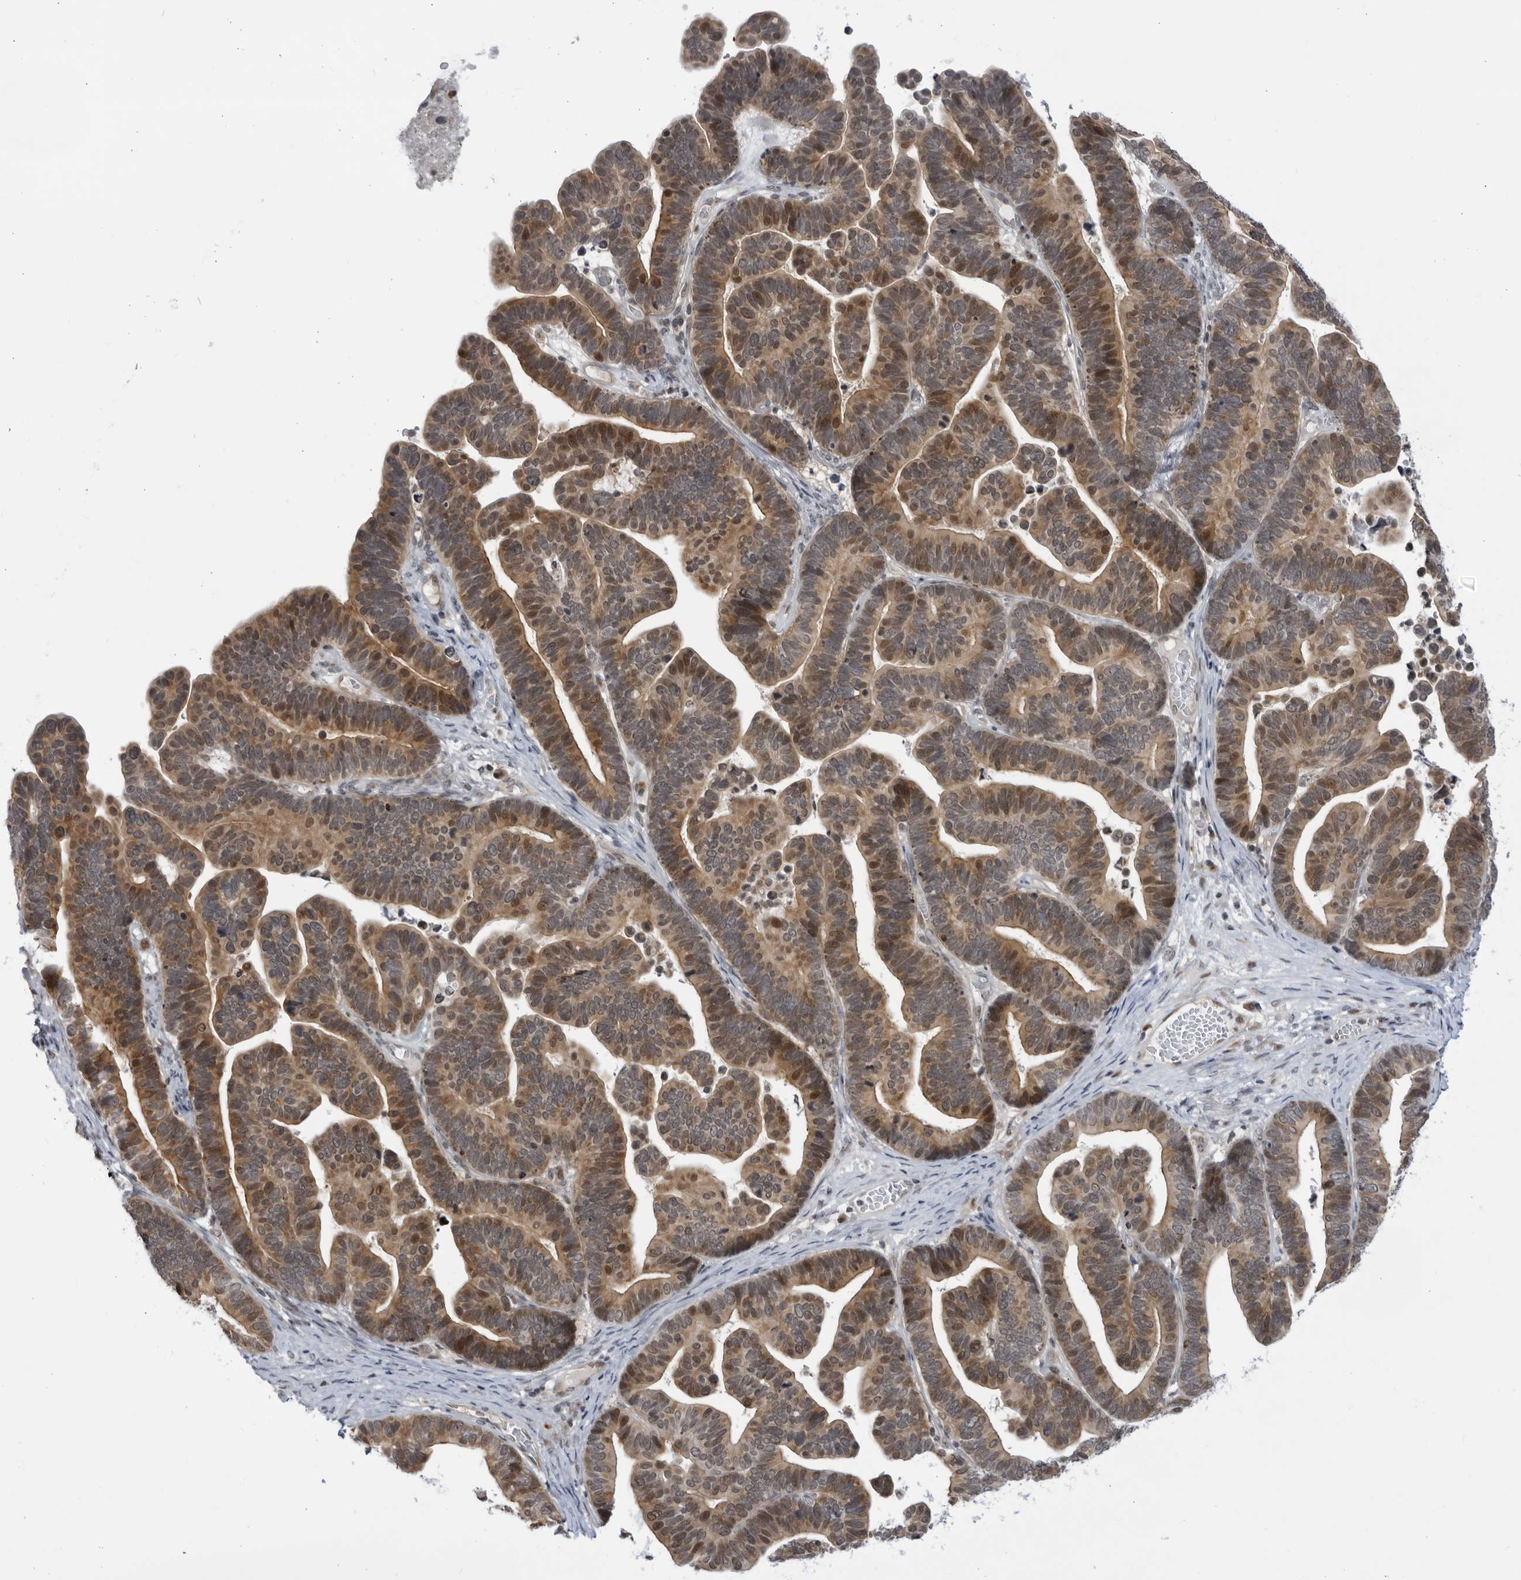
{"staining": {"intensity": "moderate", "quantity": ">75%", "location": "cytoplasmic/membranous,nuclear"}, "tissue": "ovarian cancer", "cell_type": "Tumor cells", "image_type": "cancer", "snomed": [{"axis": "morphology", "description": "Cystadenocarcinoma, serous, NOS"}, {"axis": "topography", "description": "Ovary"}], "caption": "Immunohistochemical staining of human serous cystadenocarcinoma (ovarian) shows medium levels of moderate cytoplasmic/membranous and nuclear protein positivity in about >75% of tumor cells.", "gene": "ITGB3BP", "patient": {"sex": "female", "age": 56}}